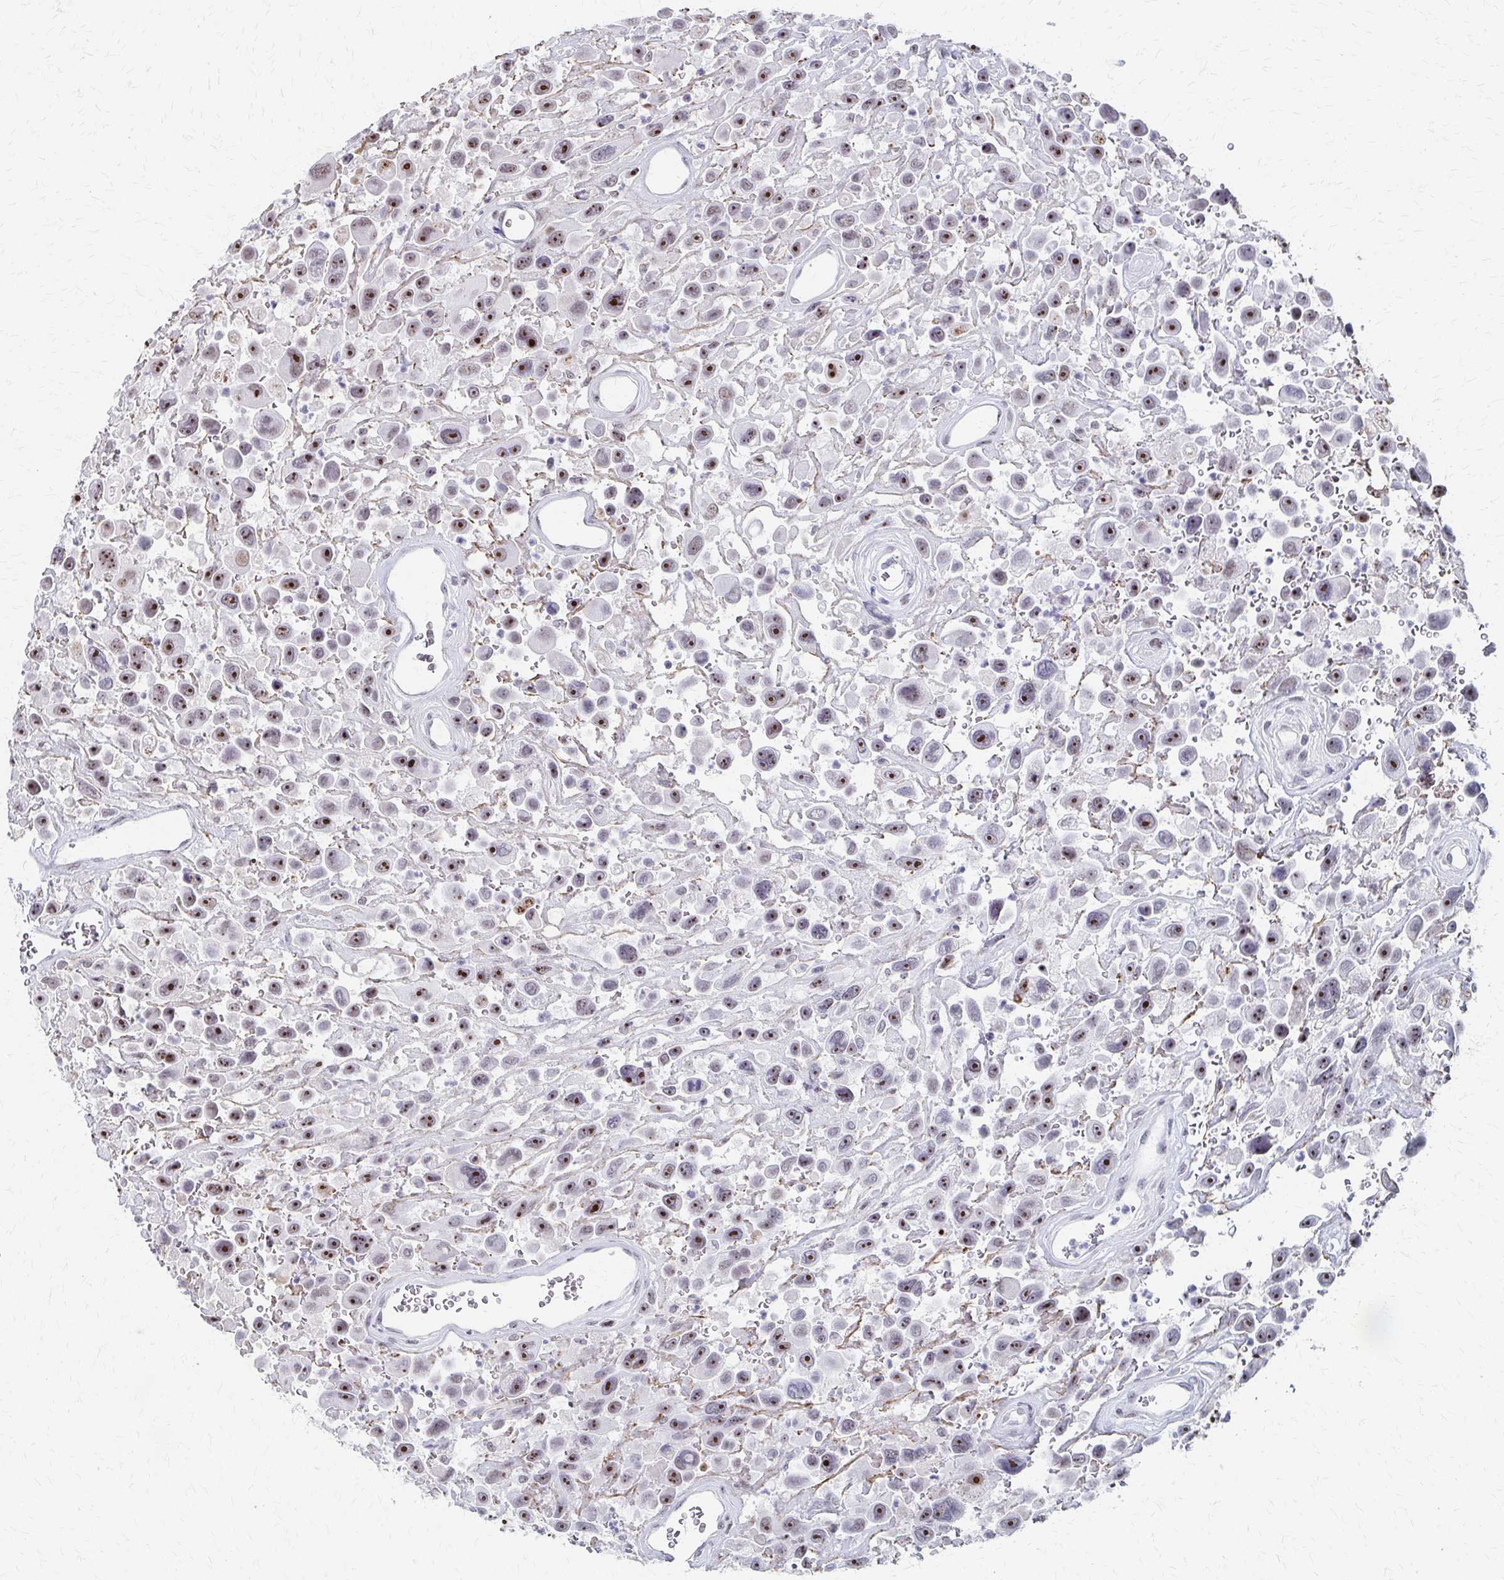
{"staining": {"intensity": "strong", "quantity": ">75%", "location": "nuclear"}, "tissue": "urothelial cancer", "cell_type": "Tumor cells", "image_type": "cancer", "snomed": [{"axis": "morphology", "description": "Urothelial carcinoma, High grade"}, {"axis": "topography", "description": "Urinary bladder"}], "caption": "Urothelial cancer stained with immunohistochemistry (IHC) displays strong nuclear staining in approximately >75% of tumor cells.", "gene": "PES1", "patient": {"sex": "male", "age": 53}}